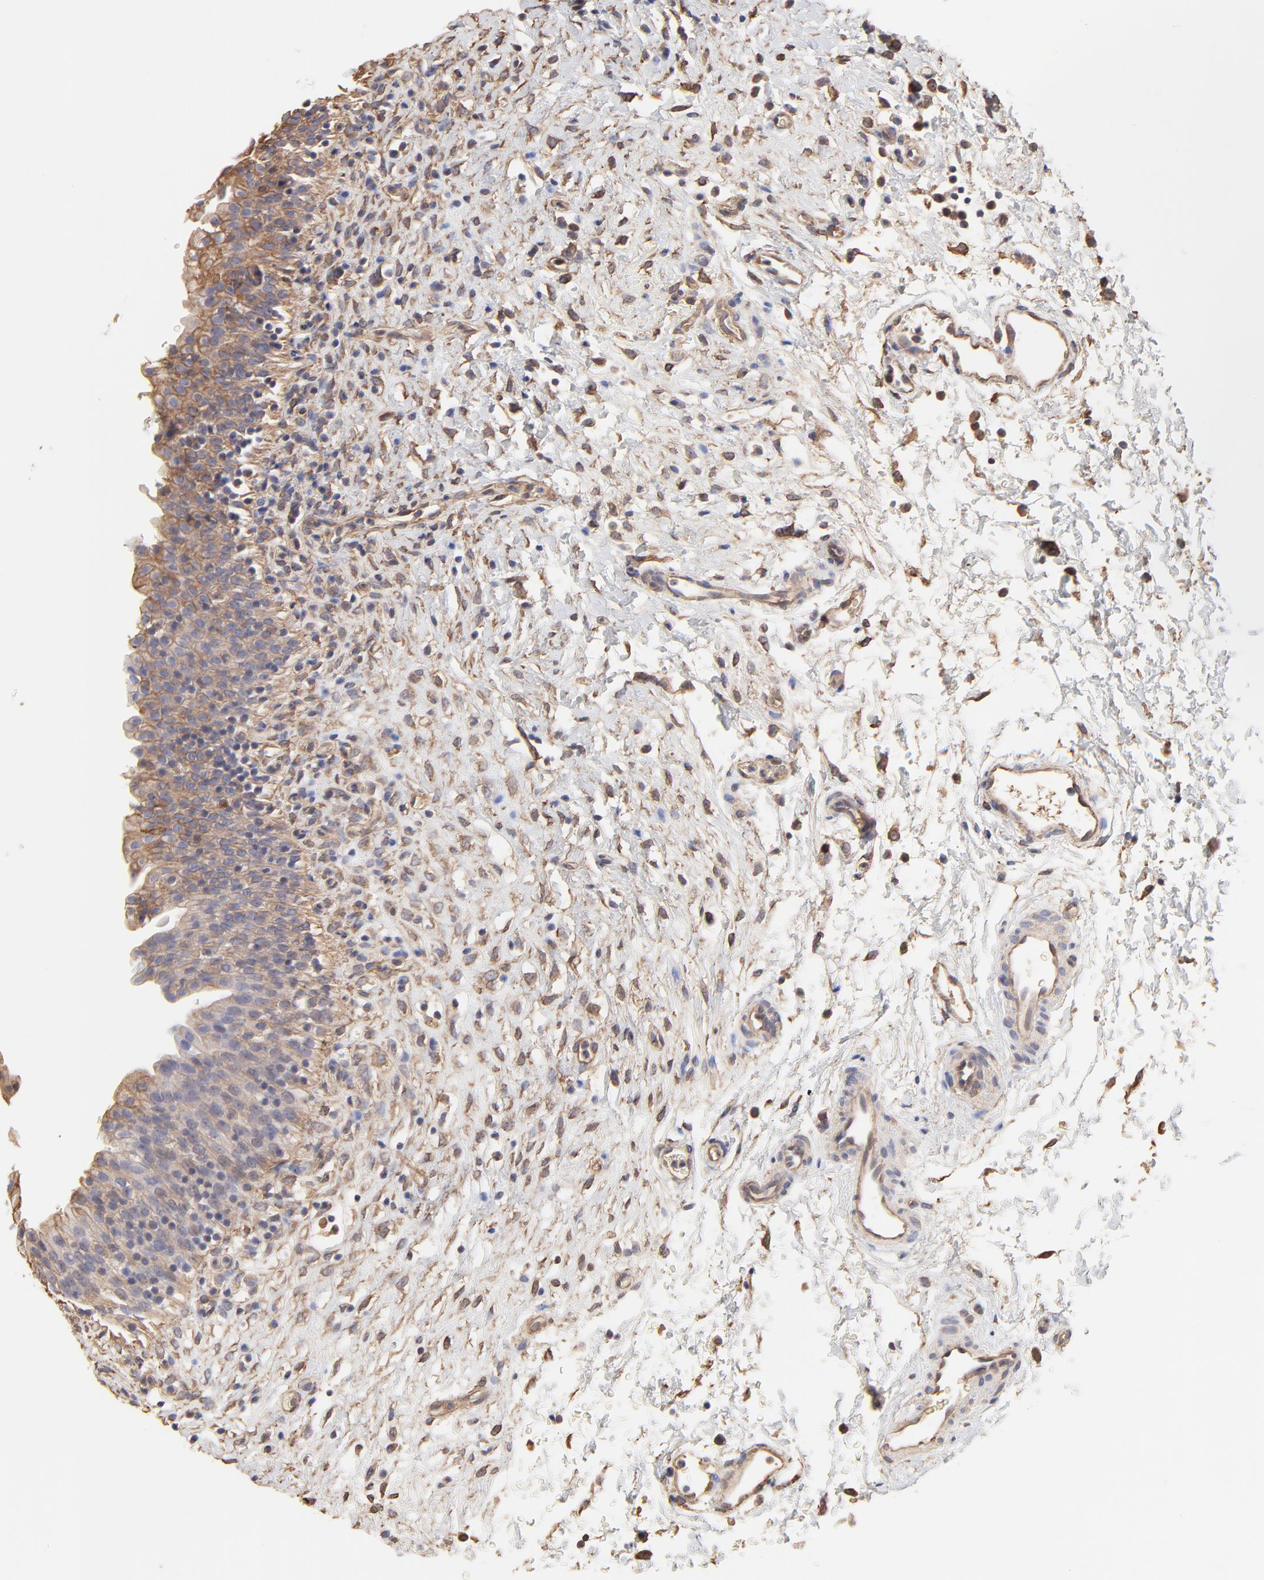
{"staining": {"intensity": "moderate", "quantity": ">75%", "location": "cytoplasmic/membranous"}, "tissue": "urinary bladder", "cell_type": "Urothelial cells", "image_type": "normal", "snomed": [{"axis": "morphology", "description": "Normal tissue, NOS"}, {"axis": "topography", "description": "Urinary bladder"}], "caption": "Benign urinary bladder shows moderate cytoplasmic/membranous expression in about >75% of urothelial cells.", "gene": "LRCH2", "patient": {"sex": "male", "age": 51}}